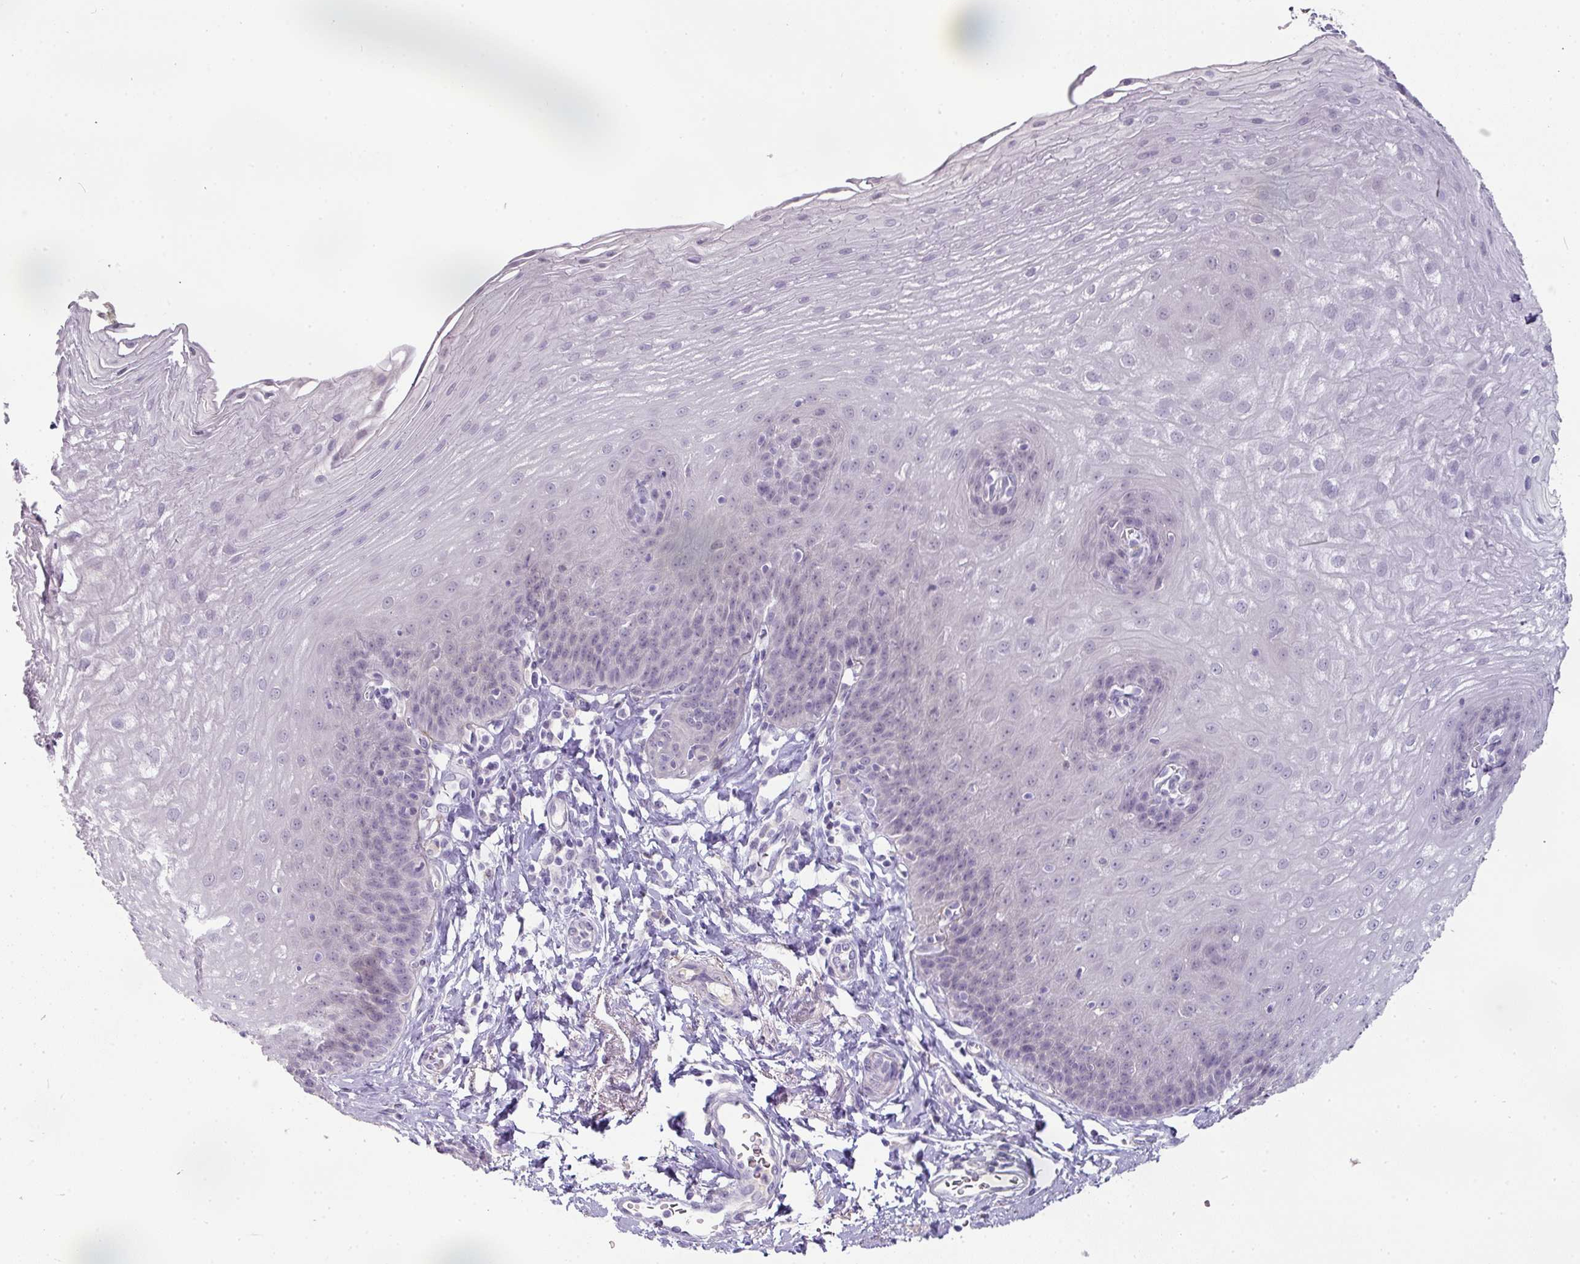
{"staining": {"intensity": "negative", "quantity": "none", "location": "none"}, "tissue": "esophagus", "cell_type": "Squamous epithelial cells", "image_type": "normal", "snomed": [{"axis": "morphology", "description": "Normal tissue, NOS"}, {"axis": "topography", "description": "Esophagus"}], "caption": "This is a image of immunohistochemistry staining of unremarkable esophagus, which shows no expression in squamous epithelial cells. (DAB (3,3'-diaminobenzidine) IHC visualized using brightfield microscopy, high magnification).", "gene": "FGF17", "patient": {"sex": "female", "age": 81}}